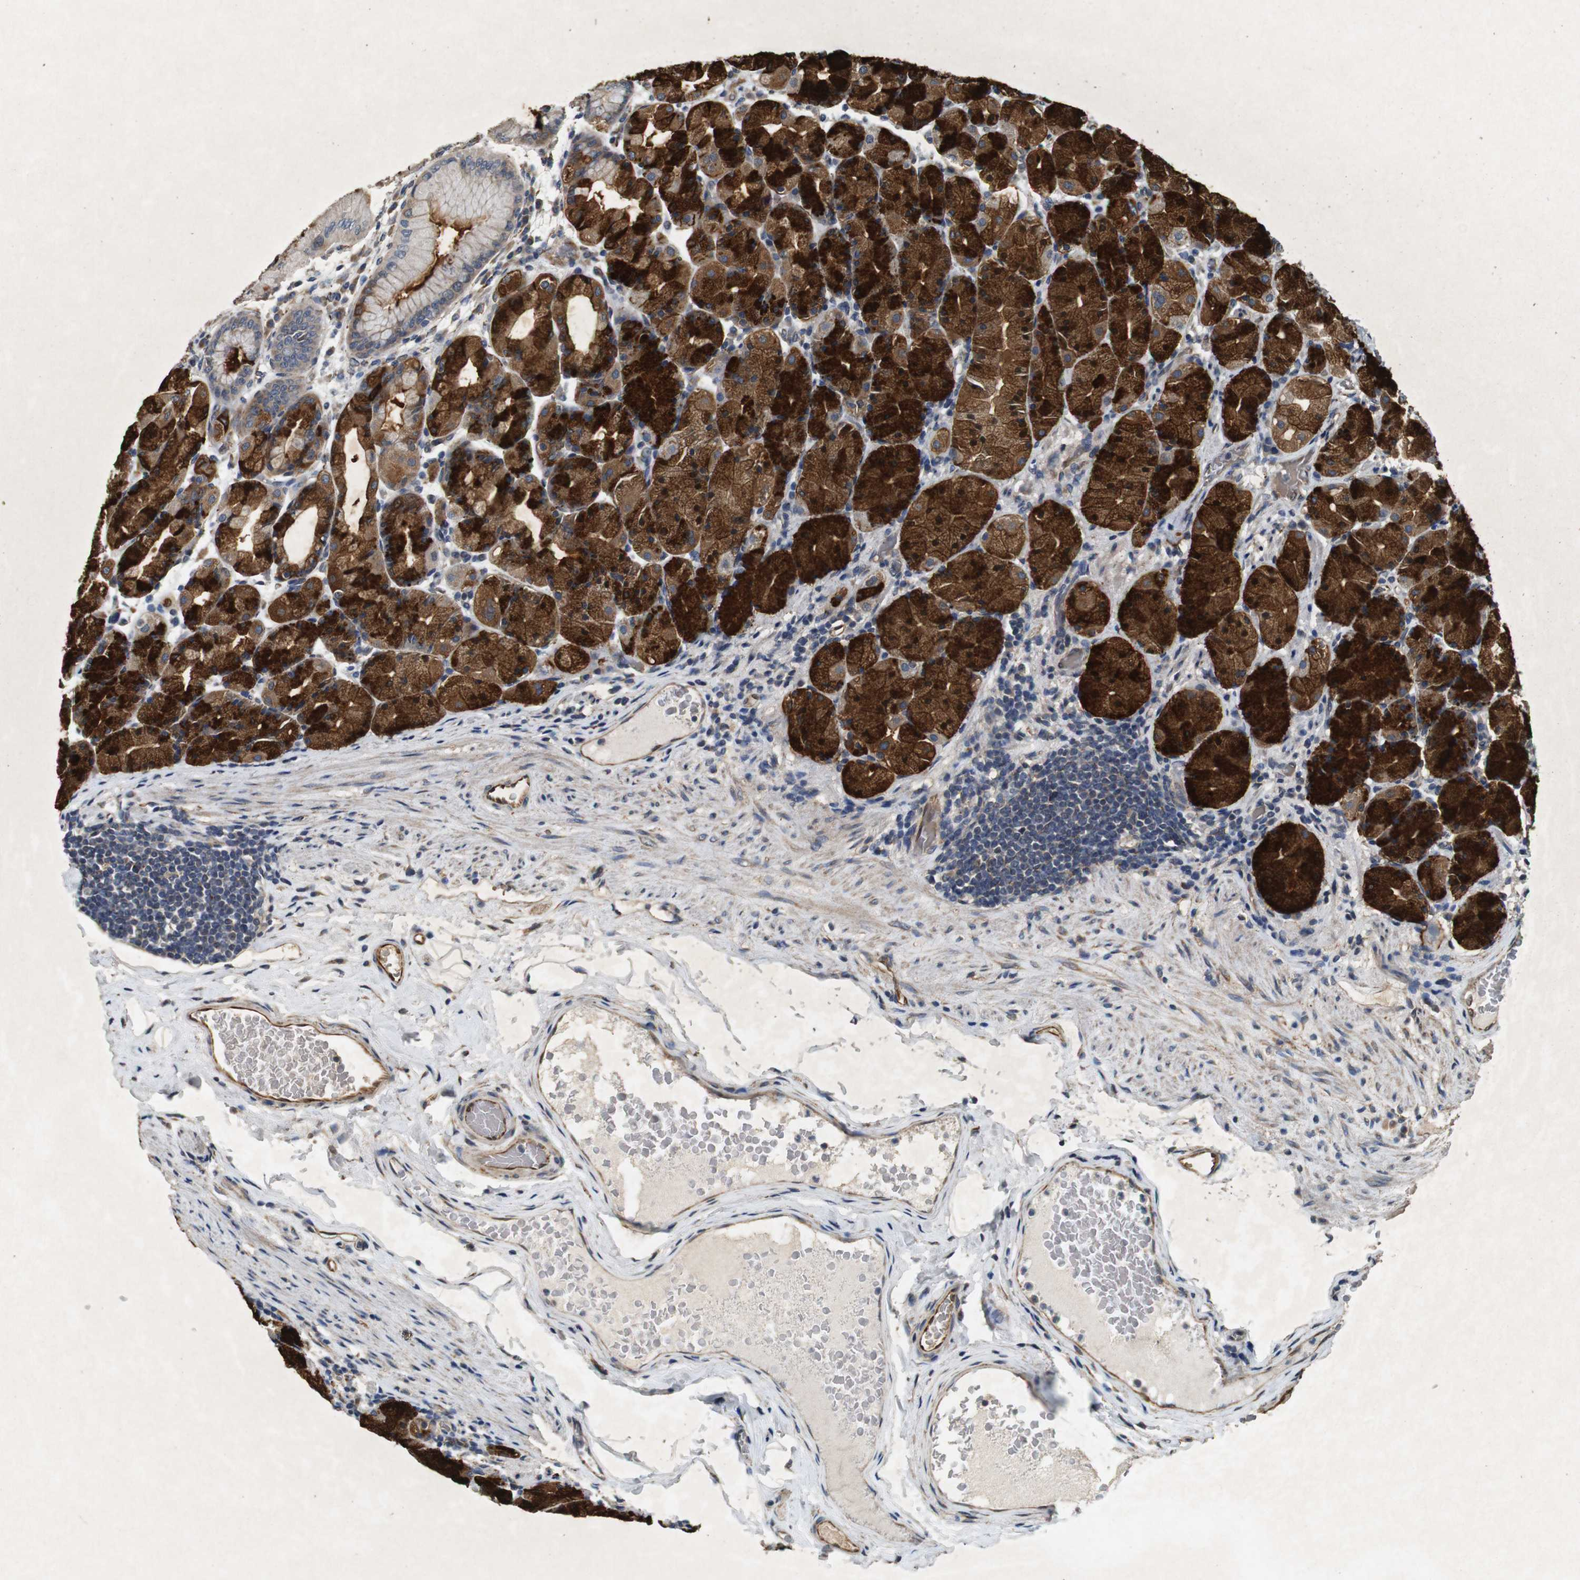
{"staining": {"intensity": "strong", "quantity": "25%-75%", "location": "cytoplasmic/membranous"}, "tissue": "stomach", "cell_type": "Glandular cells", "image_type": "normal", "snomed": [{"axis": "morphology", "description": "Normal tissue, NOS"}, {"axis": "topography", "description": "Stomach, upper"}], "caption": "Protein expression by immunohistochemistry (IHC) reveals strong cytoplasmic/membranous positivity in approximately 25%-75% of glandular cells in benign stomach.", "gene": "CNPY4", "patient": {"sex": "male", "age": 68}}